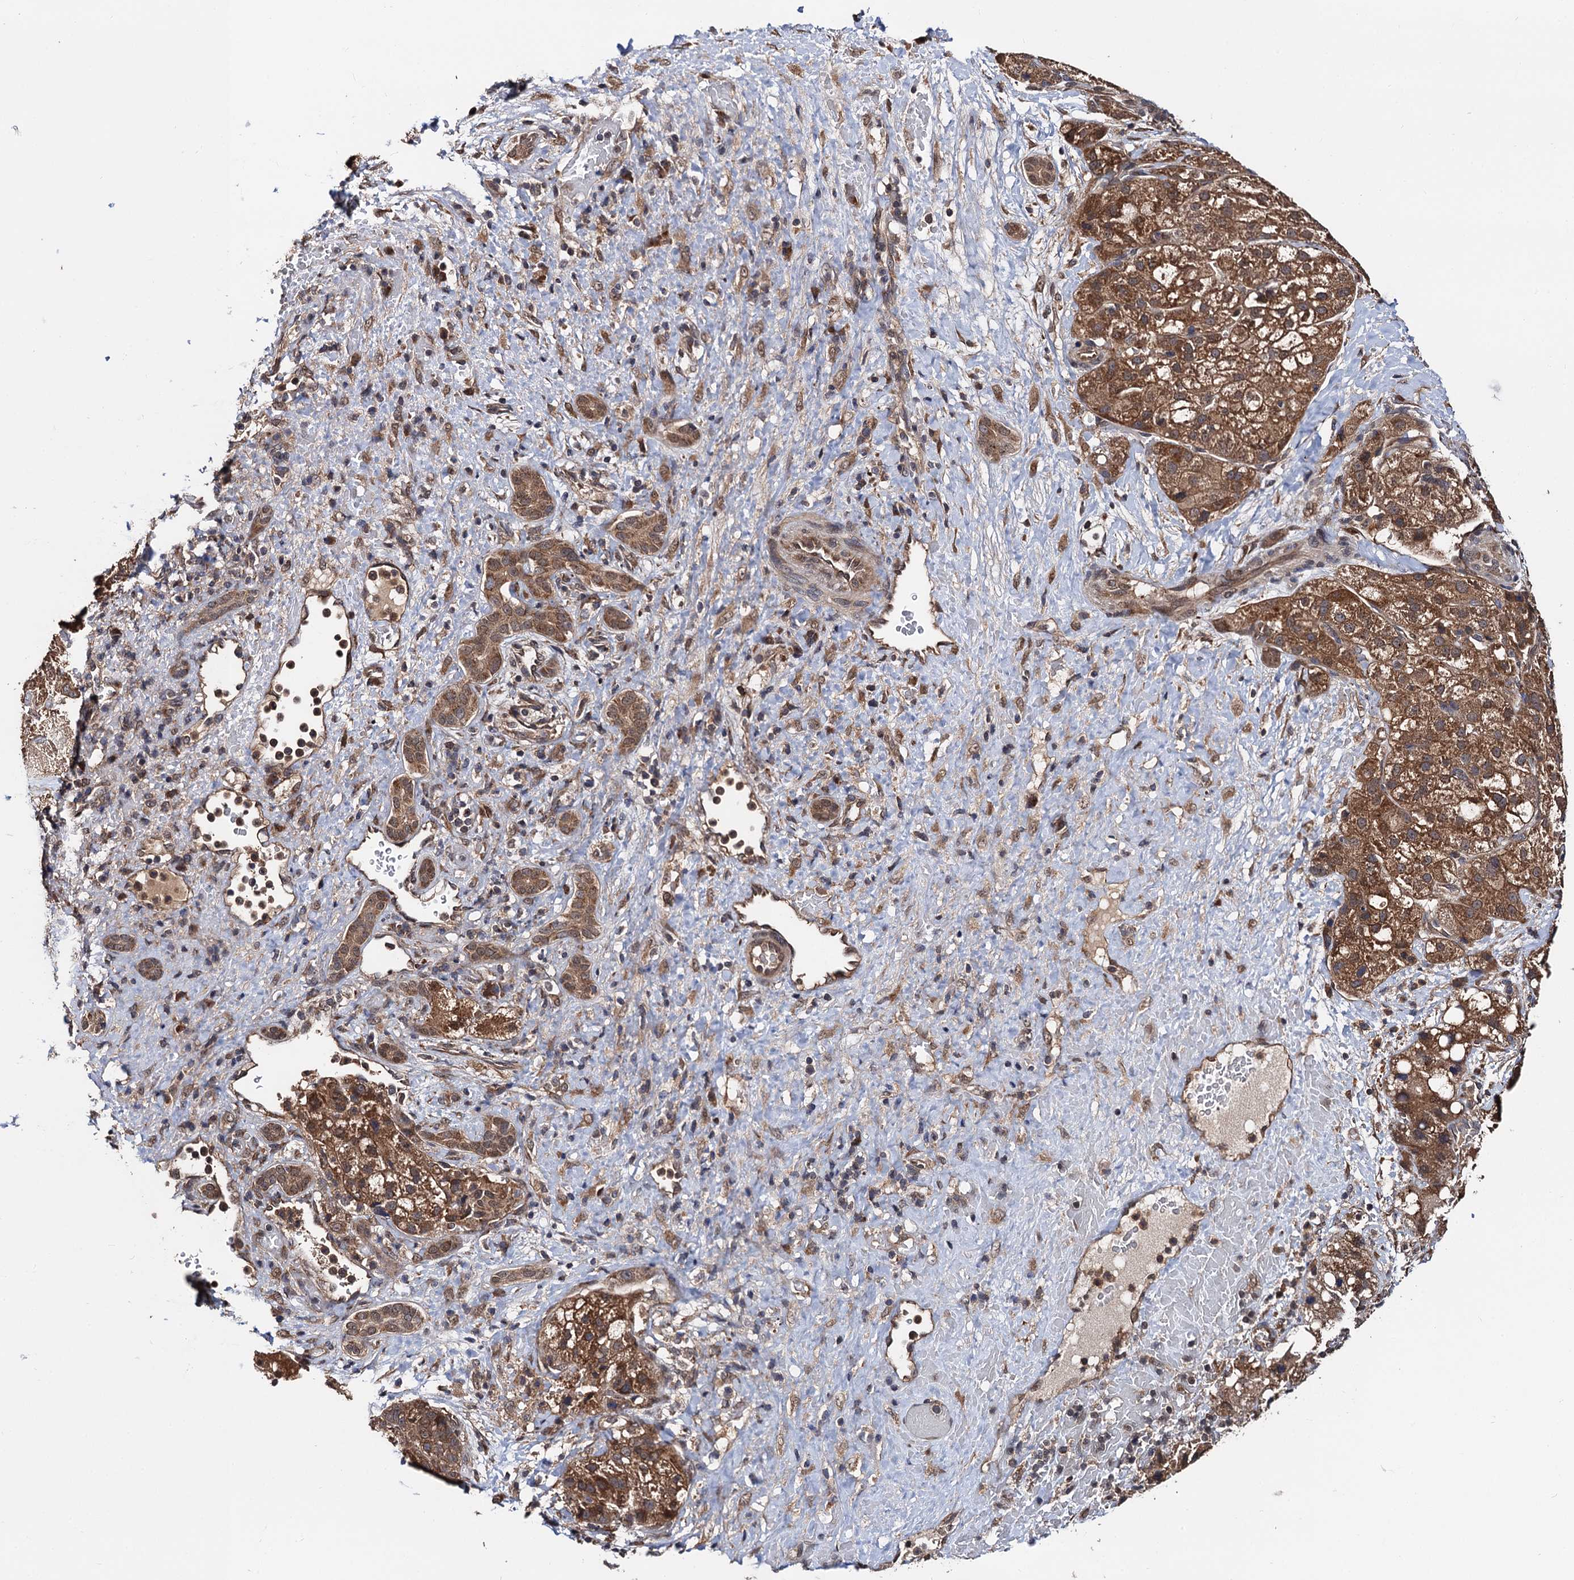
{"staining": {"intensity": "moderate", "quantity": ">75%", "location": "cytoplasmic/membranous"}, "tissue": "liver cancer", "cell_type": "Tumor cells", "image_type": "cancer", "snomed": [{"axis": "morphology", "description": "Normal tissue, NOS"}, {"axis": "morphology", "description": "Carcinoma, Hepatocellular, NOS"}, {"axis": "topography", "description": "Liver"}], "caption": "Approximately >75% of tumor cells in liver cancer exhibit moderate cytoplasmic/membranous protein positivity as visualized by brown immunohistochemical staining.", "gene": "MIER2", "patient": {"sex": "male", "age": 57}}